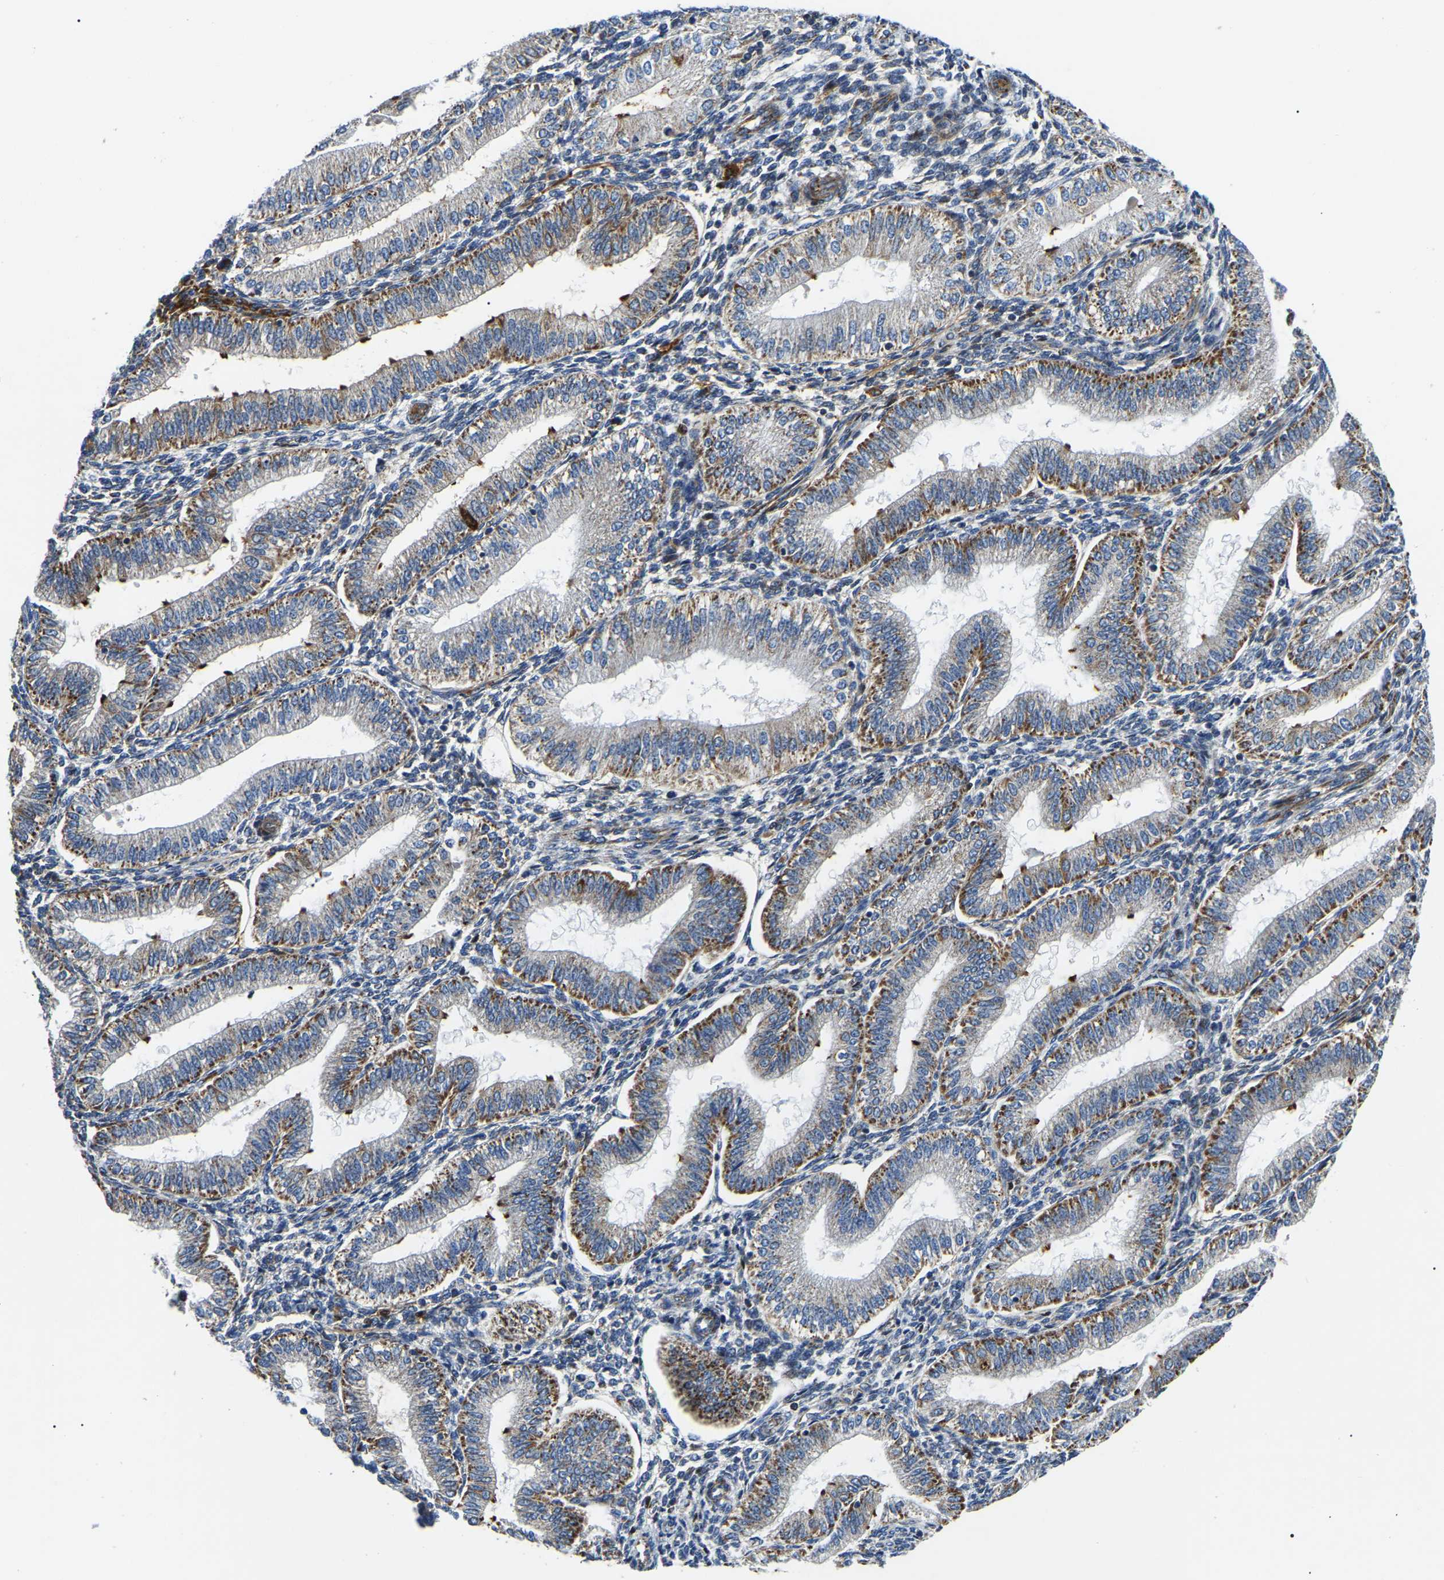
{"staining": {"intensity": "moderate", "quantity": "25%-75%", "location": "cytoplasmic/membranous"}, "tissue": "endometrium", "cell_type": "Cells in endometrial stroma", "image_type": "normal", "snomed": [{"axis": "morphology", "description": "Normal tissue, NOS"}, {"axis": "topography", "description": "Endometrium"}], "caption": "Protein expression by IHC exhibits moderate cytoplasmic/membranous staining in about 25%-75% of cells in endometrial stroma in unremarkable endometrium.", "gene": "PPM1E", "patient": {"sex": "female", "age": 39}}